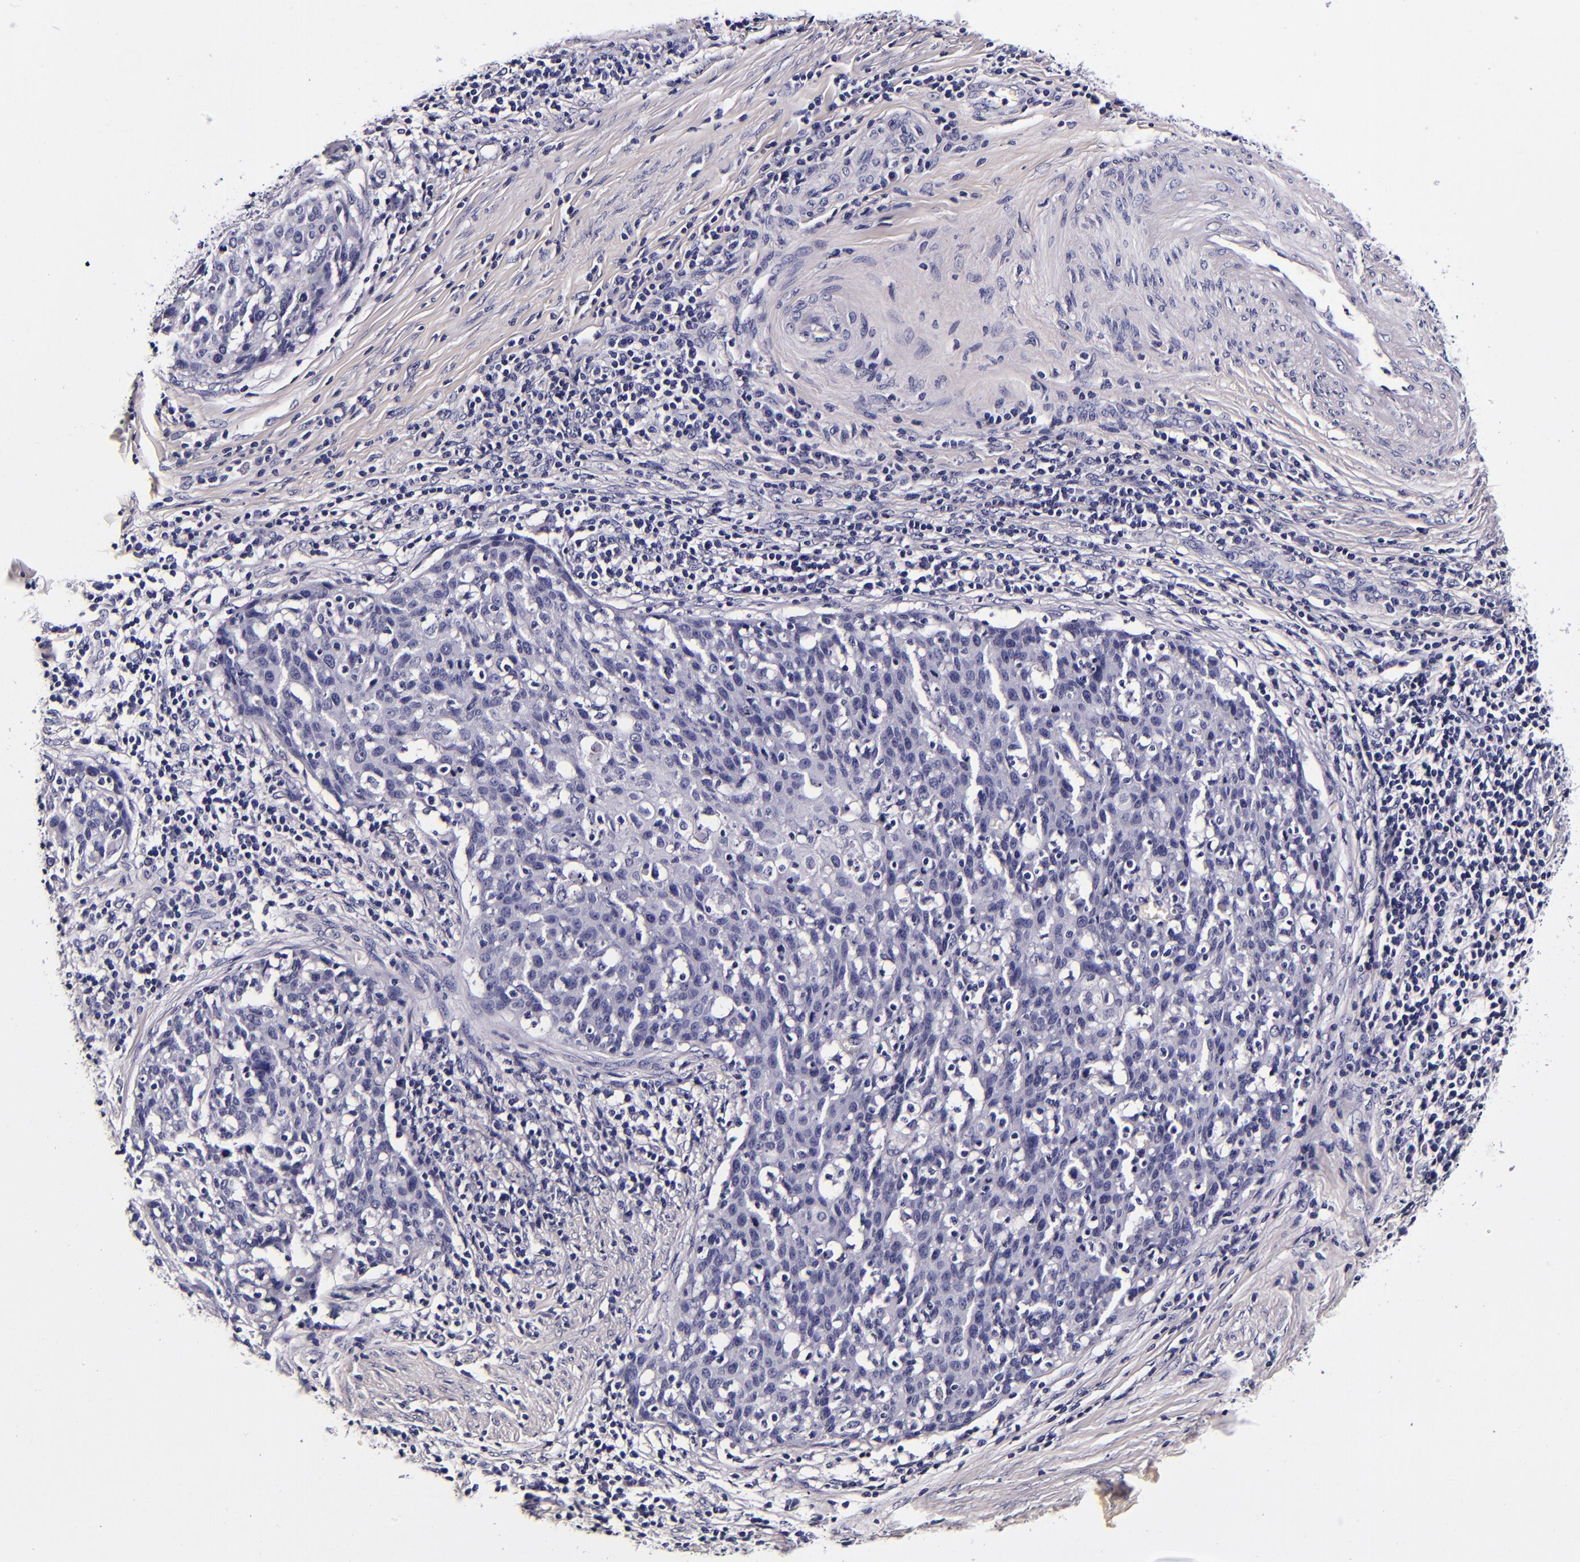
{"staining": {"intensity": "negative", "quantity": "none", "location": "none"}, "tissue": "cervical cancer", "cell_type": "Tumor cells", "image_type": "cancer", "snomed": [{"axis": "morphology", "description": "Squamous cell carcinoma, NOS"}, {"axis": "topography", "description": "Cervix"}], "caption": "This is a histopathology image of immunohistochemistry staining of cervical cancer (squamous cell carcinoma), which shows no expression in tumor cells.", "gene": "FBN1", "patient": {"sex": "female", "age": 38}}